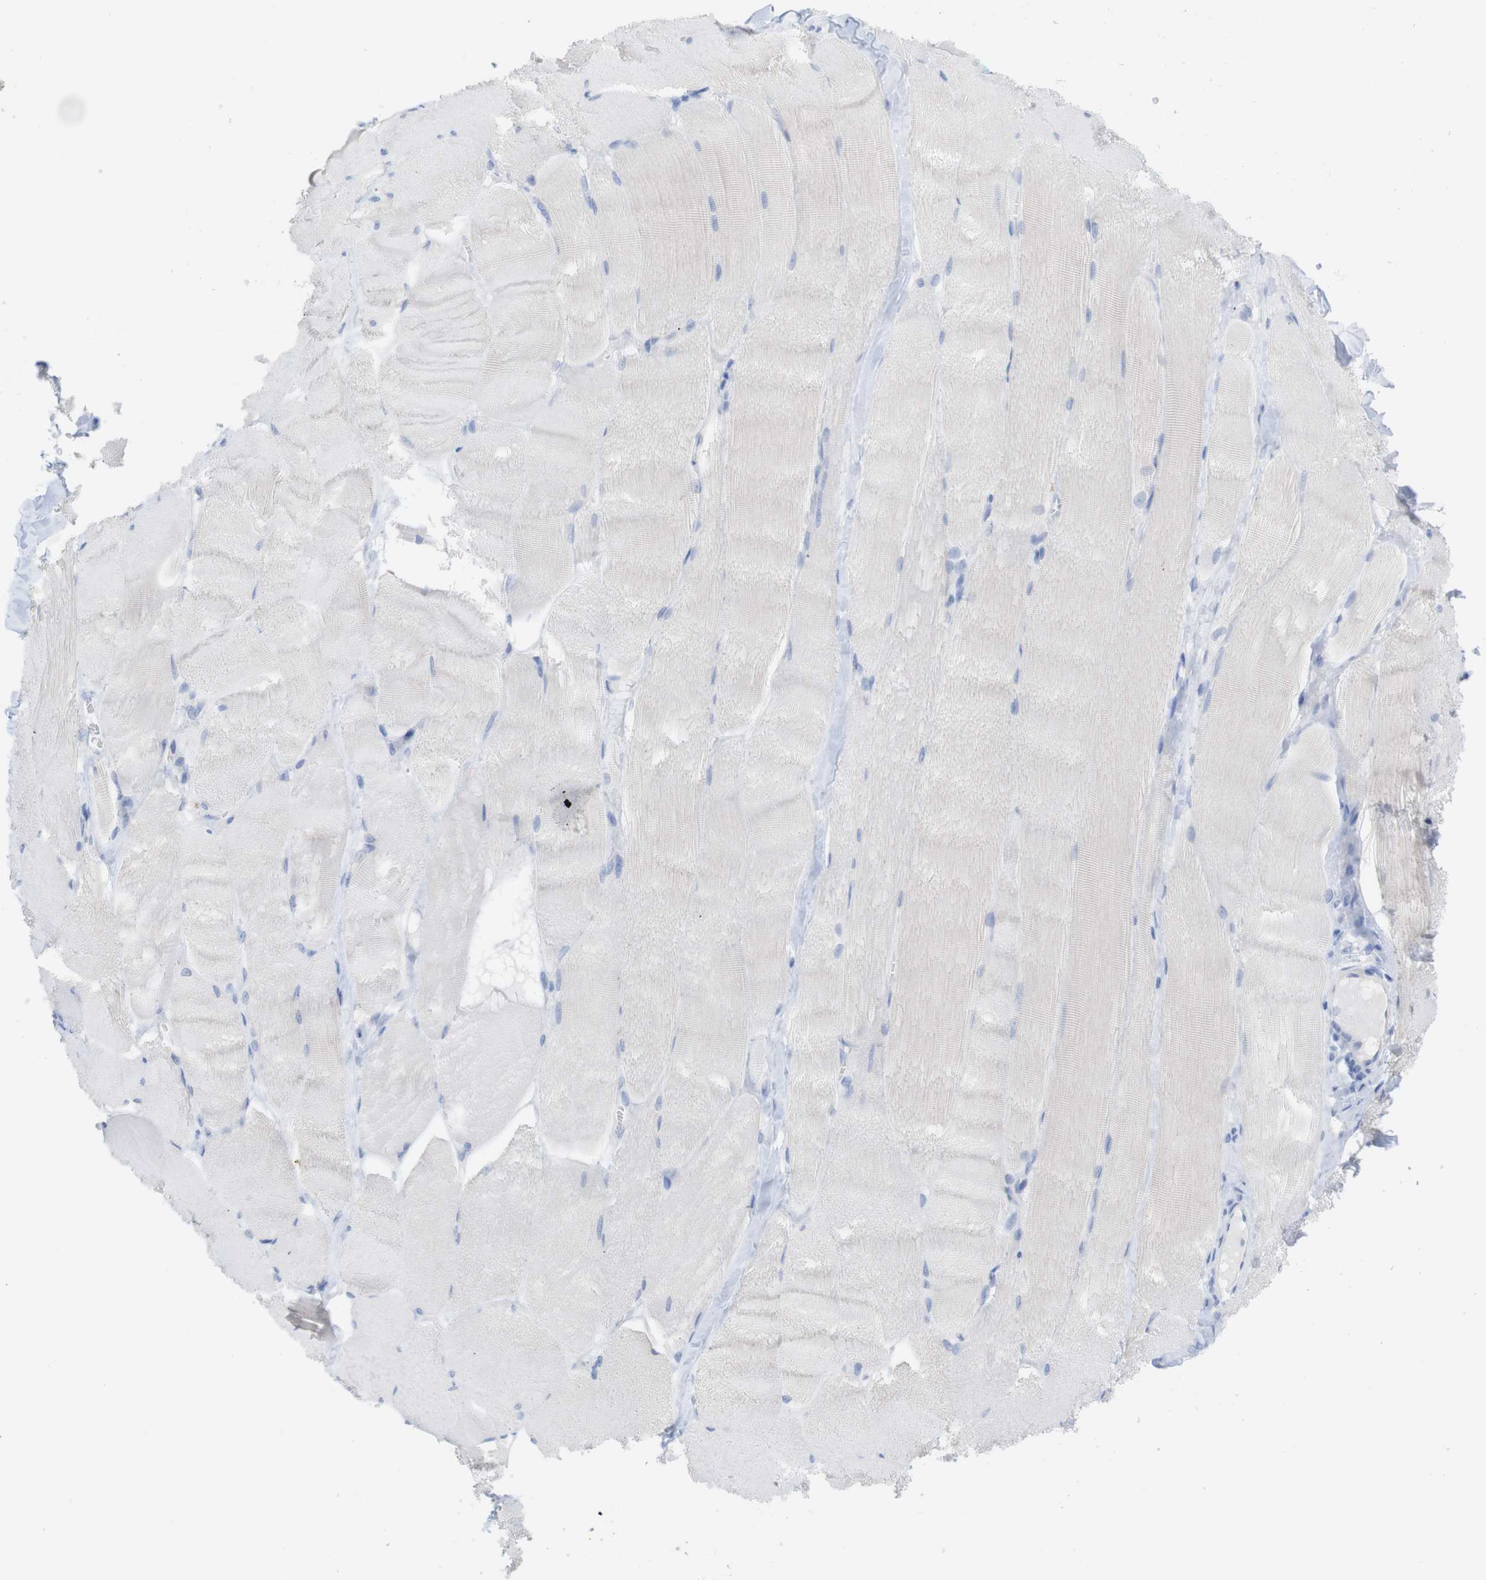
{"staining": {"intensity": "negative", "quantity": "none", "location": "none"}, "tissue": "skeletal muscle", "cell_type": "Myocytes", "image_type": "normal", "snomed": [{"axis": "morphology", "description": "Normal tissue, NOS"}, {"axis": "morphology", "description": "Squamous cell carcinoma, NOS"}, {"axis": "topography", "description": "Skeletal muscle"}], "caption": "High power microscopy histopathology image of an IHC histopathology image of normal skeletal muscle, revealing no significant expression in myocytes.", "gene": "PNMA1", "patient": {"sex": "male", "age": 51}}